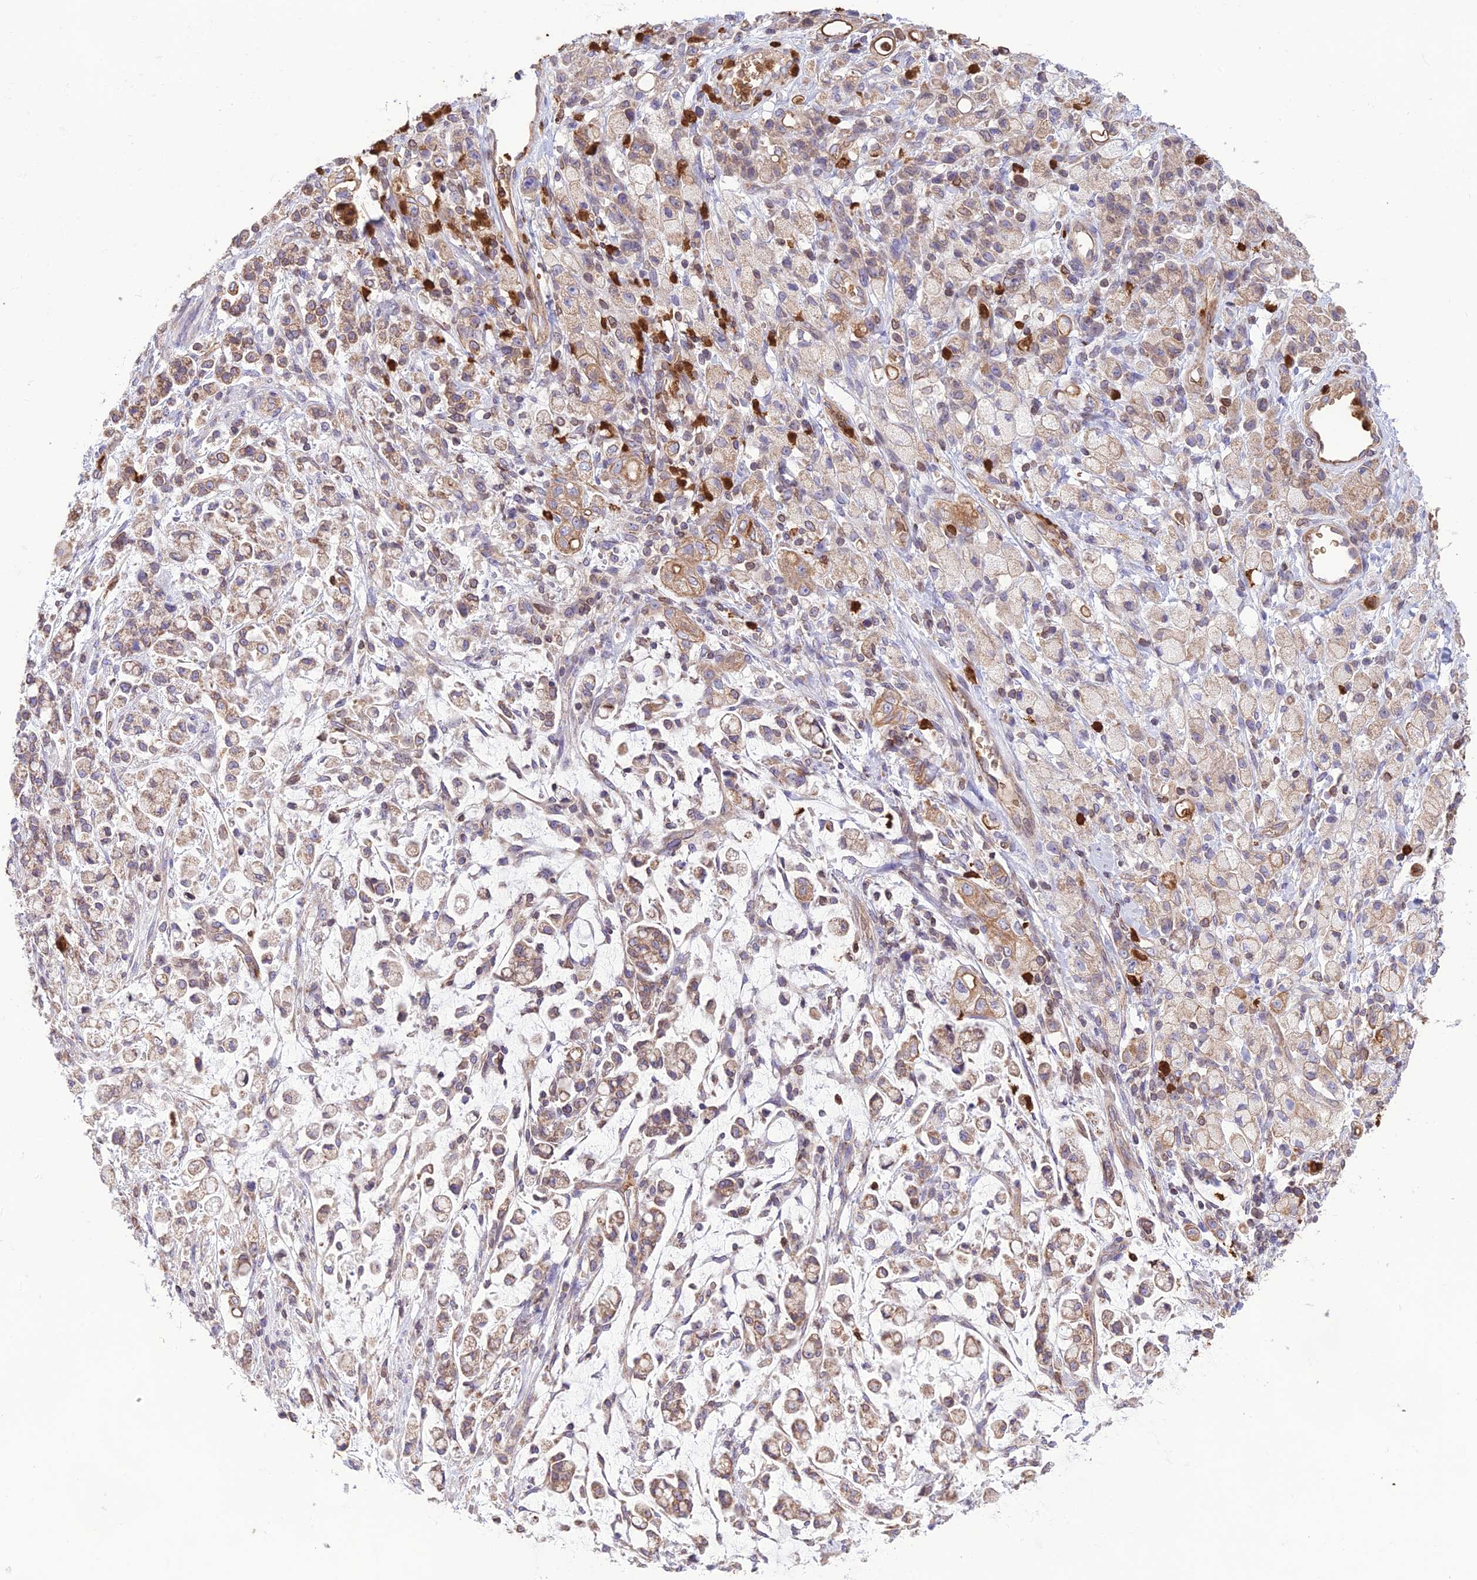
{"staining": {"intensity": "moderate", "quantity": "25%-75%", "location": "cytoplasmic/membranous"}, "tissue": "stomach cancer", "cell_type": "Tumor cells", "image_type": "cancer", "snomed": [{"axis": "morphology", "description": "Adenocarcinoma, NOS"}, {"axis": "topography", "description": "Stomach"}], "caption": "Protein expression by immunohistochemistry shows moderate cytoplasmic/membranous positivity in approximately 25%-75% of tumor cells in stomach cancer. The staining was performed using DAB (3,3'-diaminobenzidine) to visualize the protein expression in brown, while the nuclei were stained in blue with hematoxylin (Magnification: 20x).", "gene": "PKHD1L1", "patient": {"sex": "female", "age": 60}}